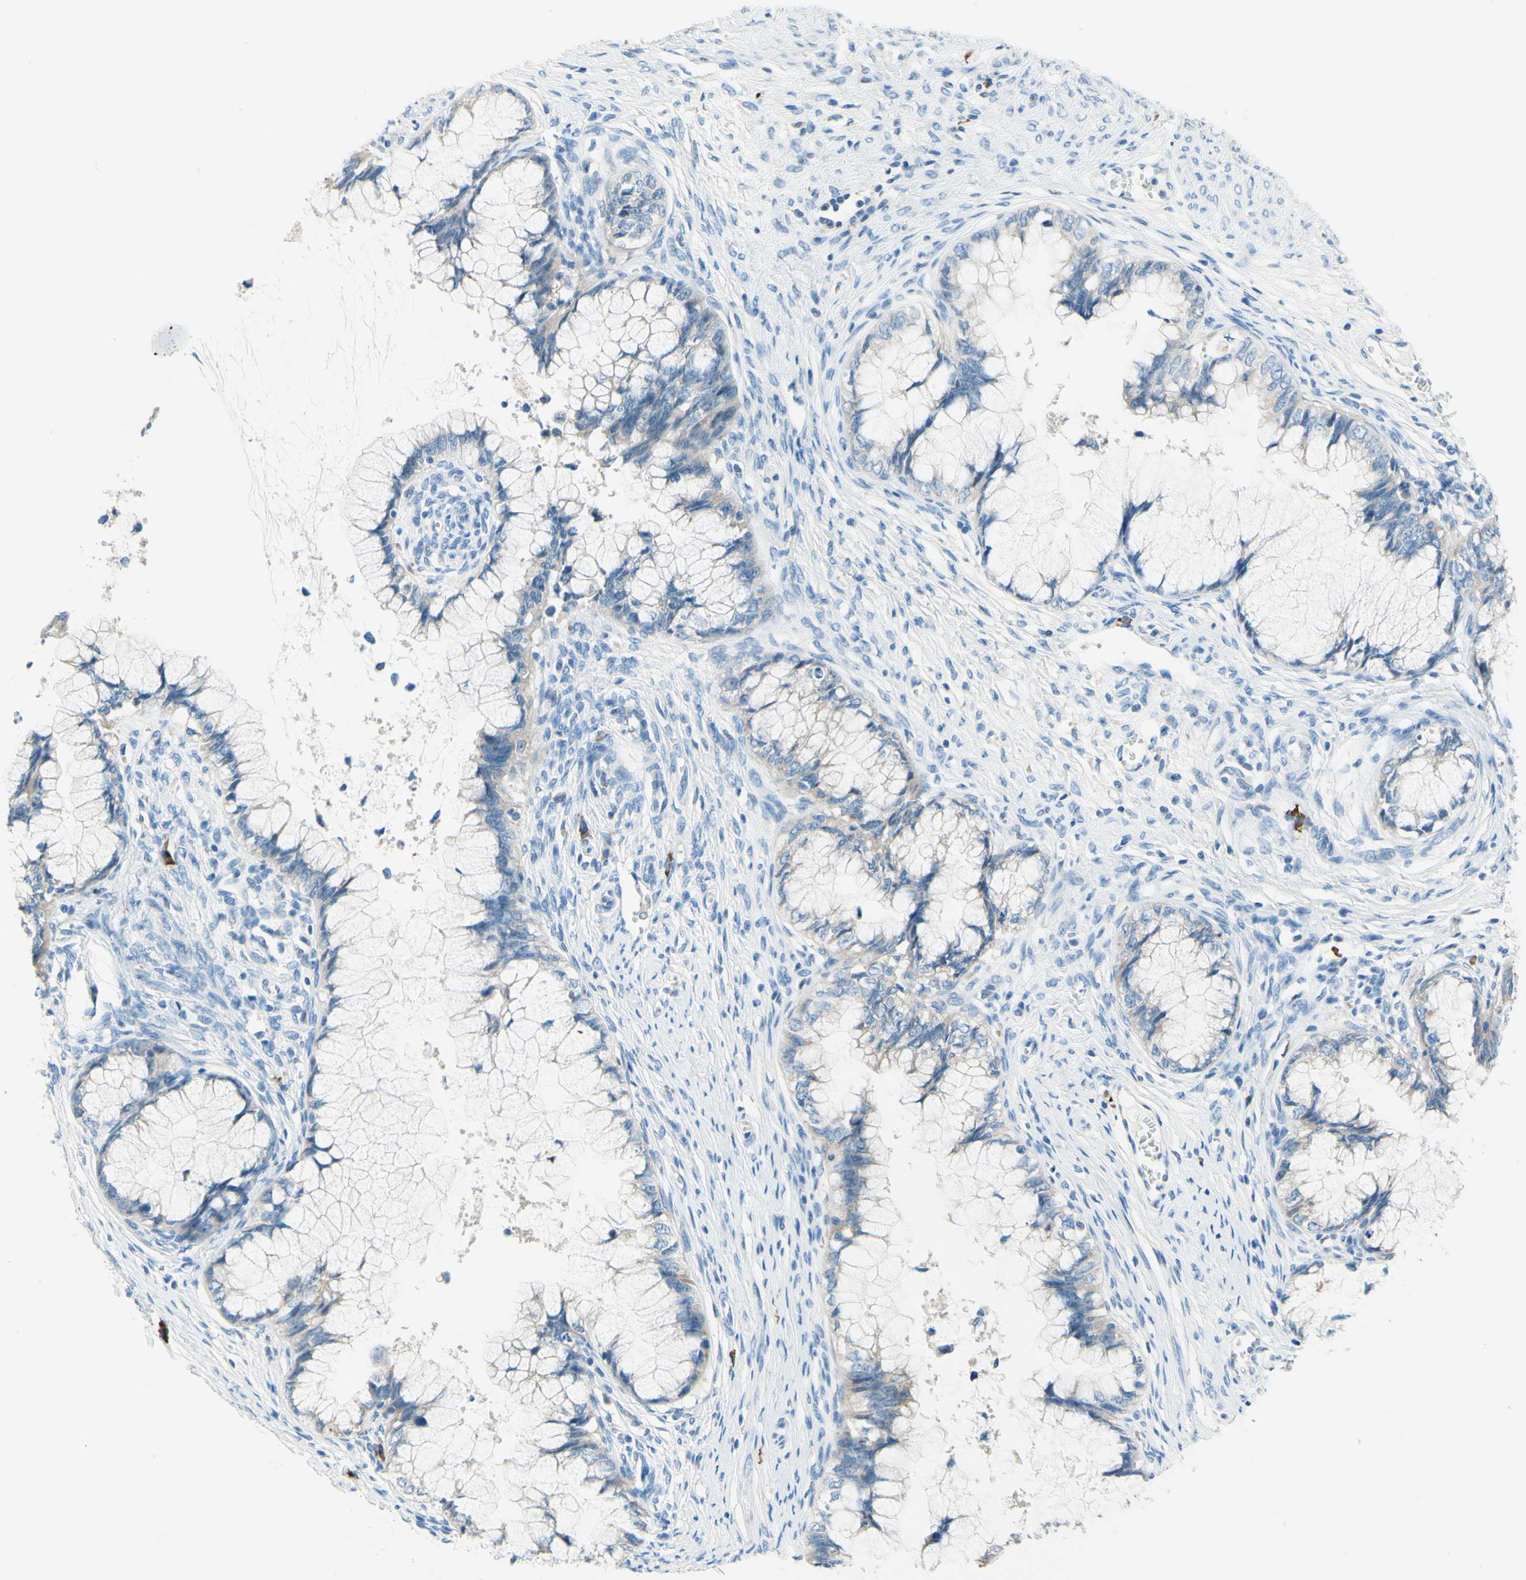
{"staining": {"intensity": "negative", "quantity": "none", "location": "none"}, "tissue": "cervical cancer", "cell_type": "Tumor cells", "image_type": "cancer", "snomed": [{"axis": "morphology", "description": "Adenocarcinoma, NOS"}, {"axis": "topography", "description": "Cervix"}], "caption": "Photomicrograph shows no protein staining in tumor cells of adenocarcinoma (cervical) tissue. (DAB (3,3'-diaminobenzidine) immunohistochemistry (IHC) with hematoxylin counter stain).", "gene": "PASD1", "patient": {"sex": "female", "age": 44}}